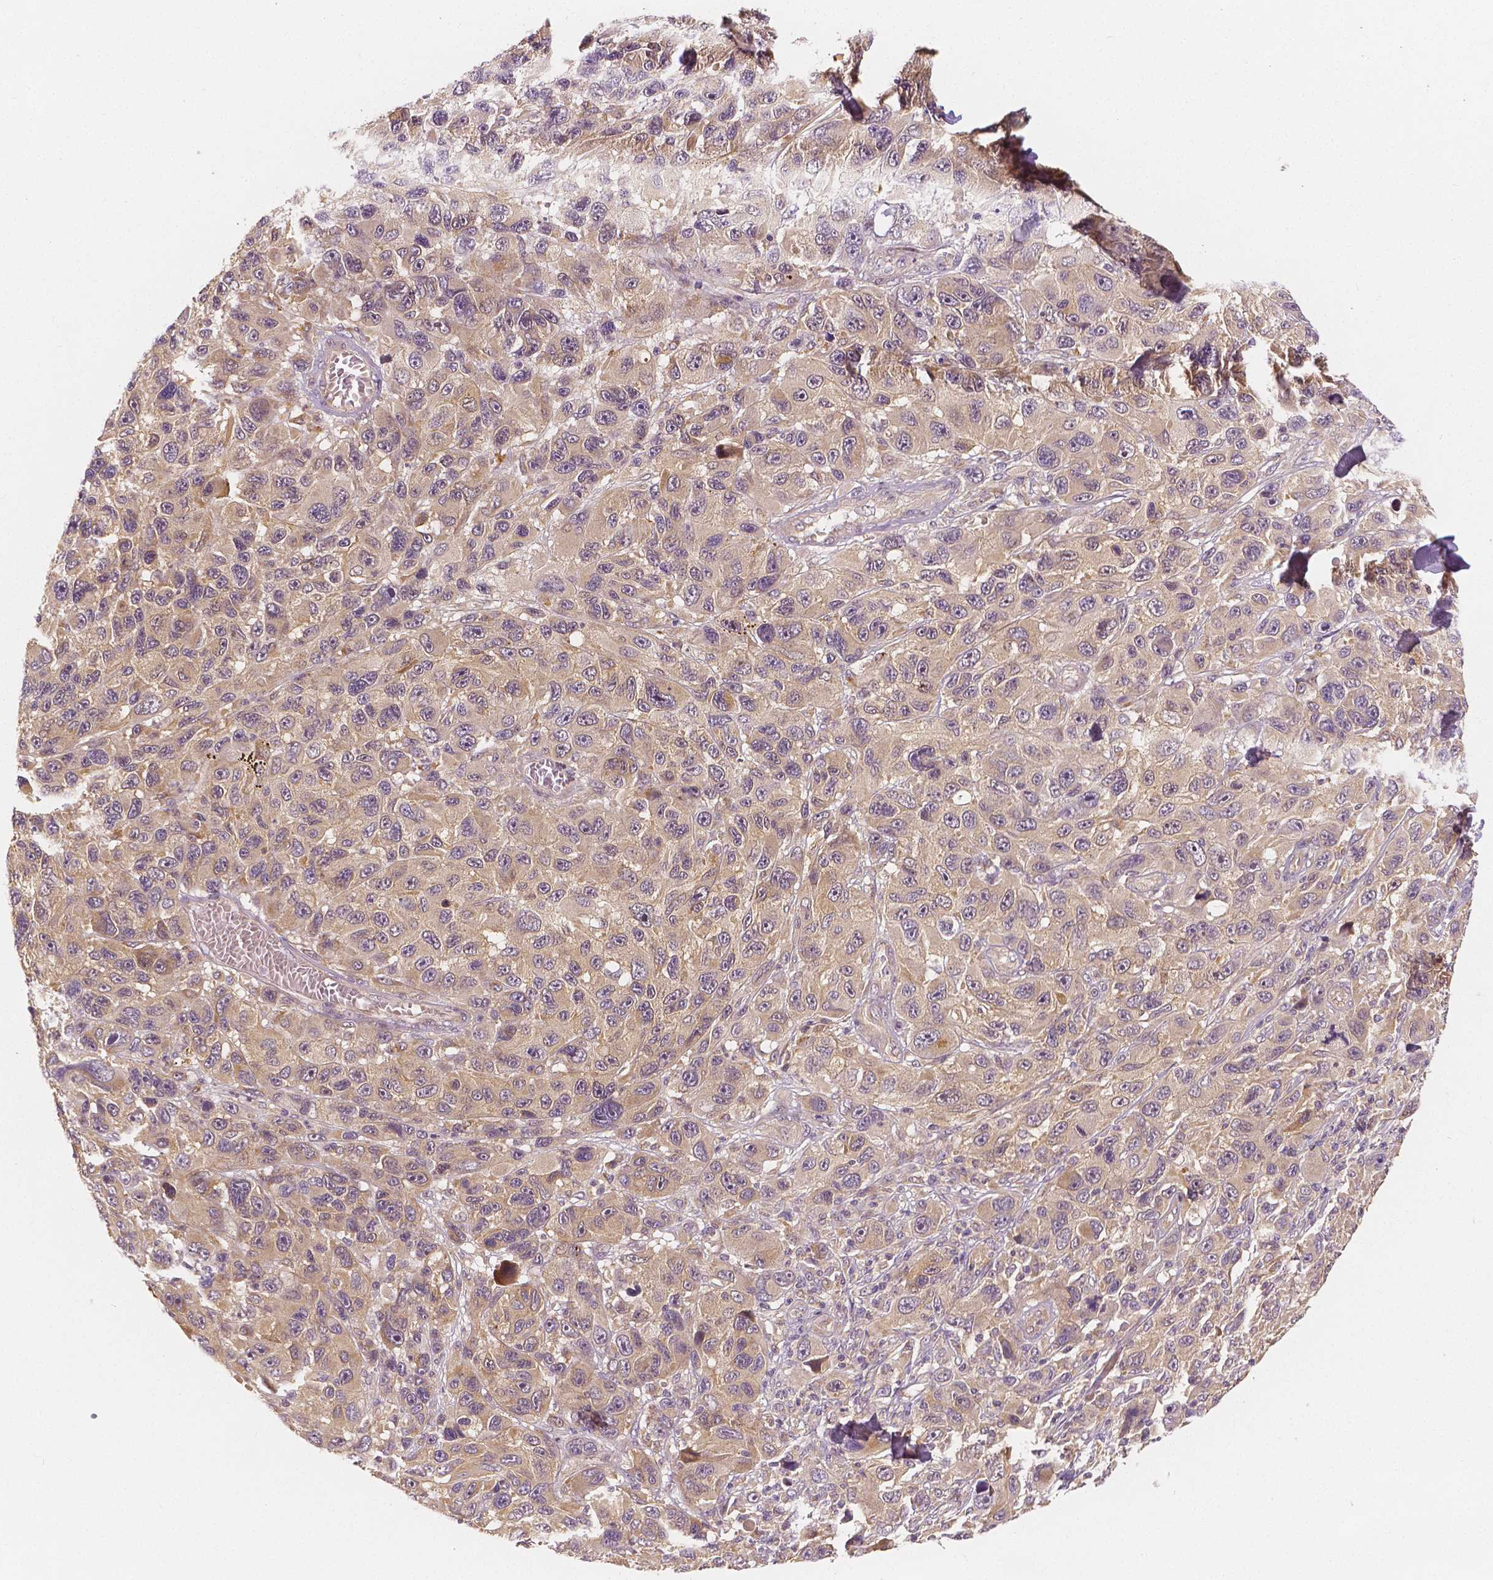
{"staining": {"intensity": "weak", "quantity": "25%-75%", "location": "cytoplasmic/membranous"}, "tissue": "melanoma", "cell_type": "Tumor cells", "image_type": "cancer", "snomed": [{"axis": "morphology", "description": "Malignant melanoma, NOS"}, {"axis": "topography", "description": "Skin"}], "caption": "A low amount of weak cytoplasmic/membranous positivity is appreciated in about 25%-75% of tumor cells in malignant melanoma tissue. (DAB (3,3'-diaminobenzidine) = brown stain, brightfield microscopy at high magnification).", "gene": "SNX12", "patient": {"sex": "male", "age": 53}}